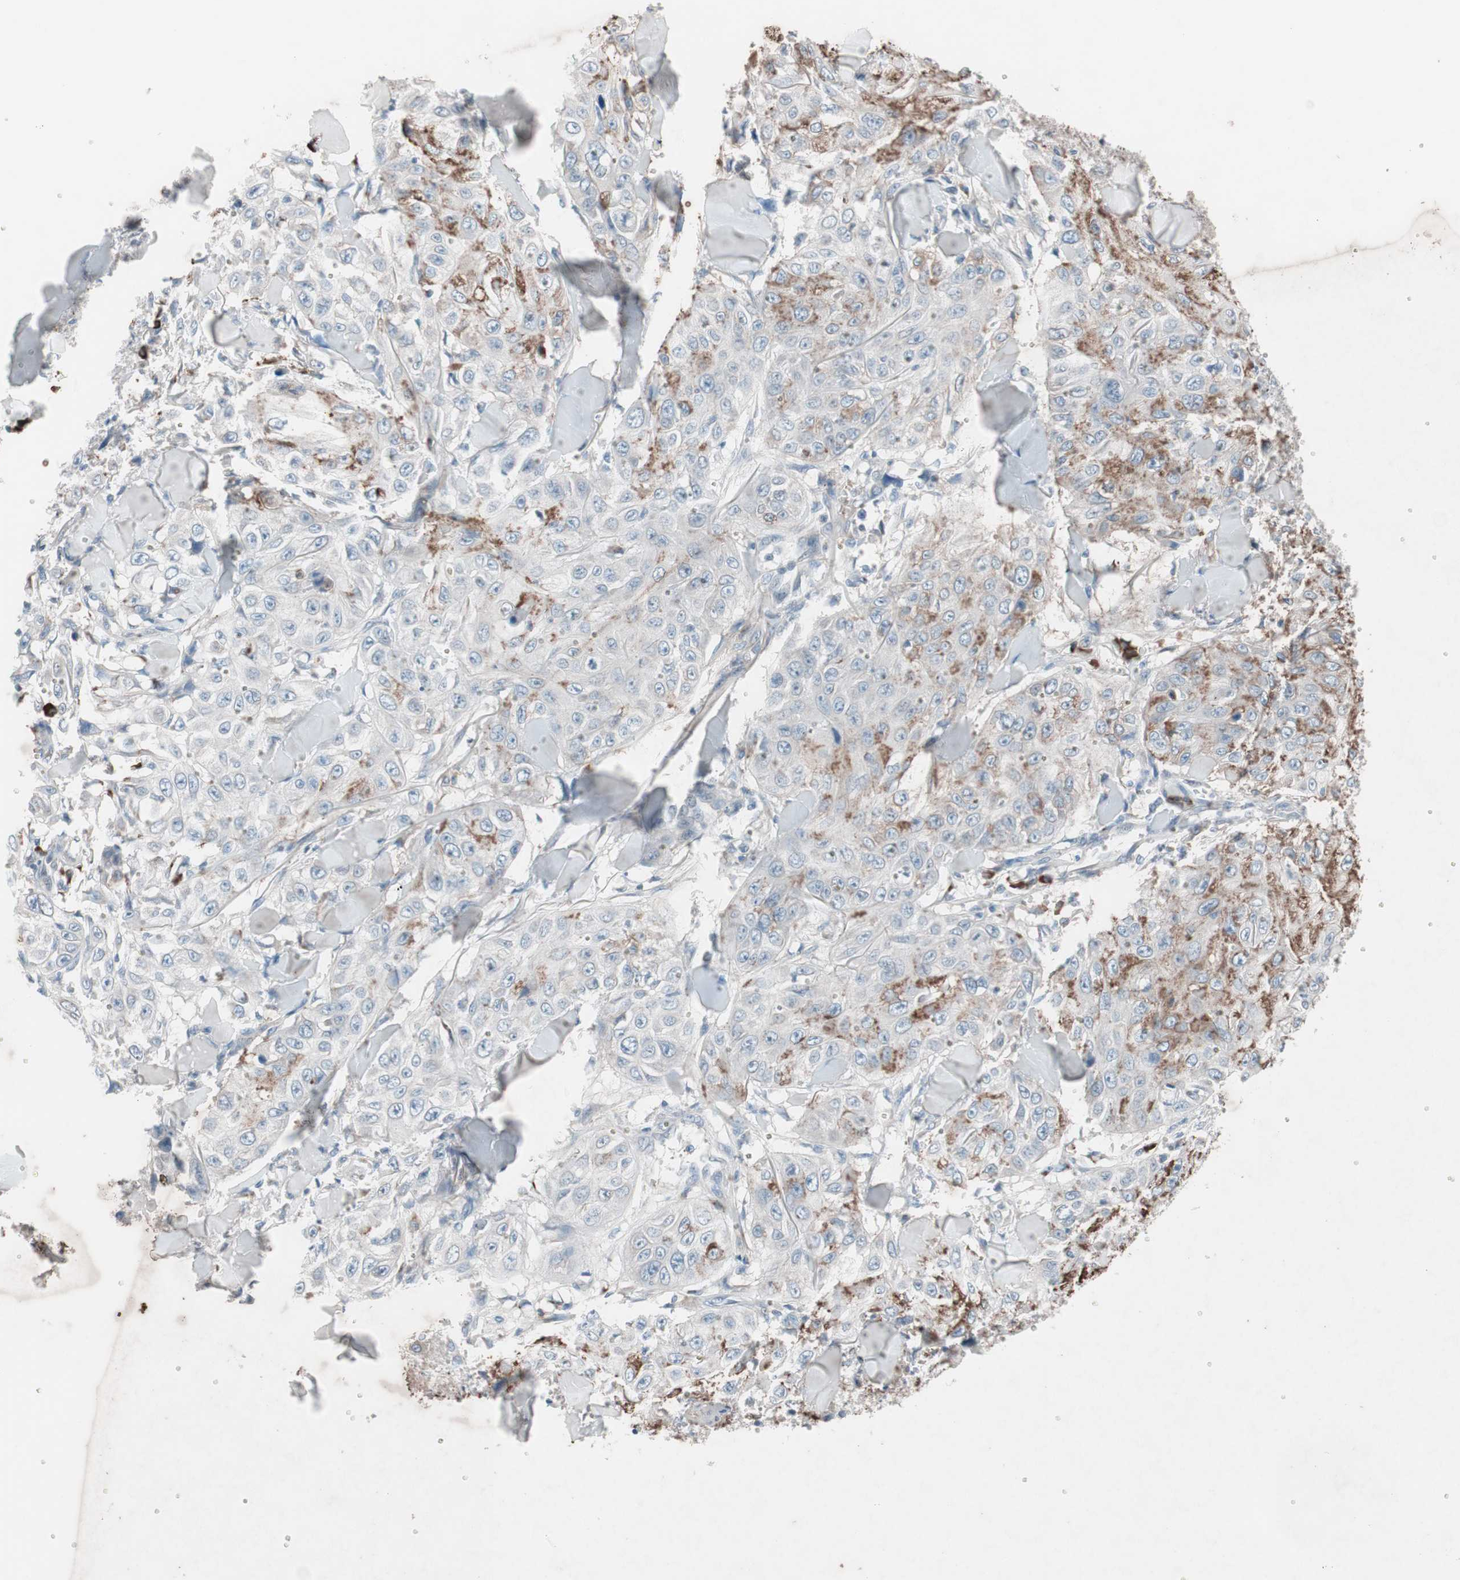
{"staining": {"intensity": "moderate", "quantity": "25%-75%", "location": "cytoplasmic/membranous"}, "tissue": "skin cancer", "cell_type": "Tumor cells", "image_type": "cancer", "snomed": [{"axis": "morphology", "description": "Squamous cell carcinoma, NOS"}, {"axis": "topography", "description": "Skin"}], "caption": "The immunohistochemical stain highlights moderate cytoplasmic/membranous staining in tumor cells of skin squamous cell carcinoma tissue.", "gene": "GRB7", "patient": {"sex": "male", "age": 86}}